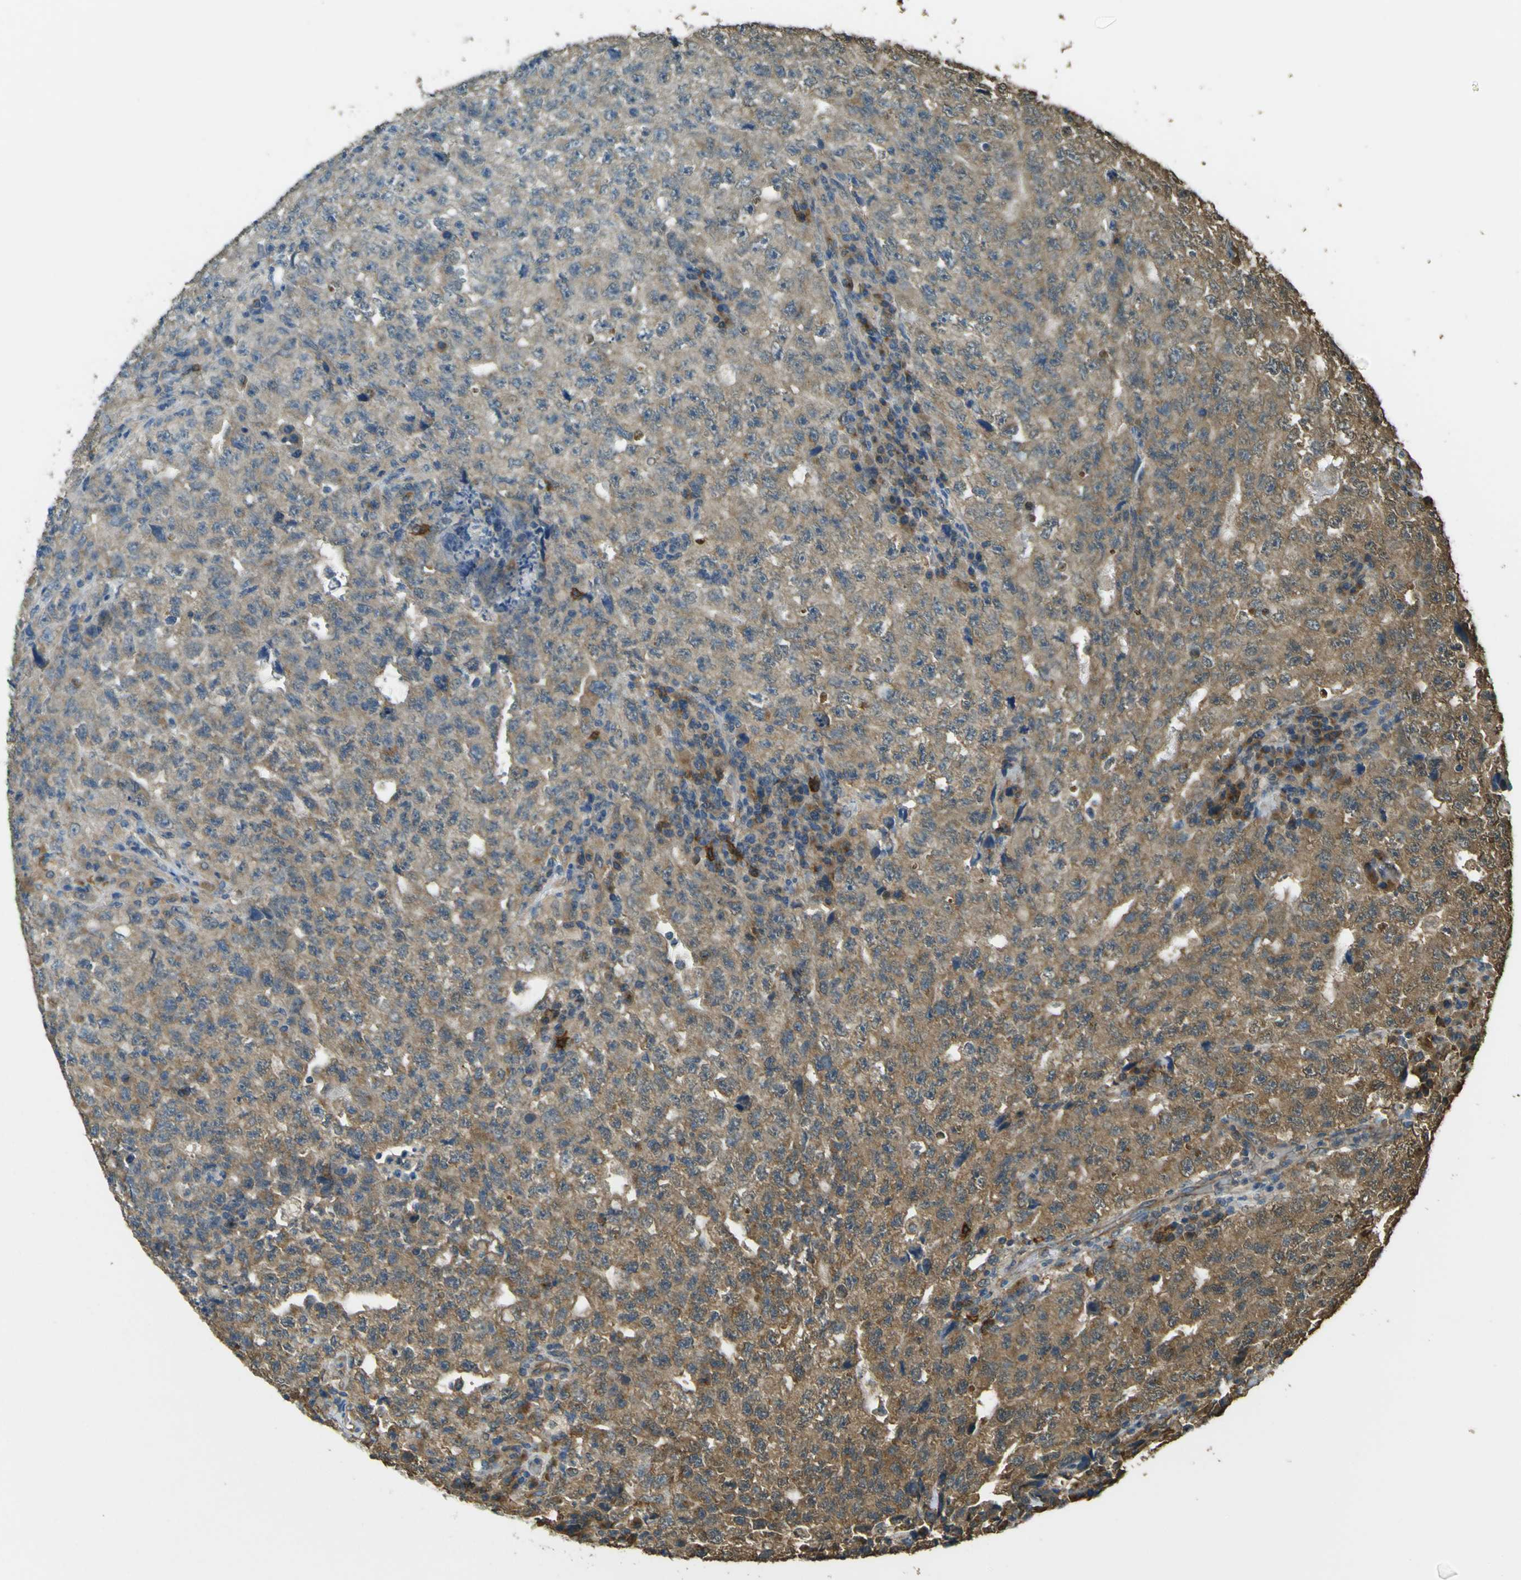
{"staining": {"intensity": "moderate", "quantity": "25%-75%", "location": "cytoplasmic/membranous"}, "tissue": "testis cancer", "cell_type": "Tumor cells", "image_type": "cancer", "snomed": [{"axis": "morphology", "description": "Necrosis, NOS"}, {"axis": "morphology", "description": "Carcinoma, Embryonal, NOS"}, {"axis": "topography", "description": "Testis"}], "caption": "The immunohistochemical stain shows moderate cytoplasmic/membranous expression in tumor cells of embryonal carcinoma (testis) tissue. (Brightfield microscopy of DAB IHC at high magnification).", "gene": "GOLGA1", "patient": {"sex": "male", "age": 19}}